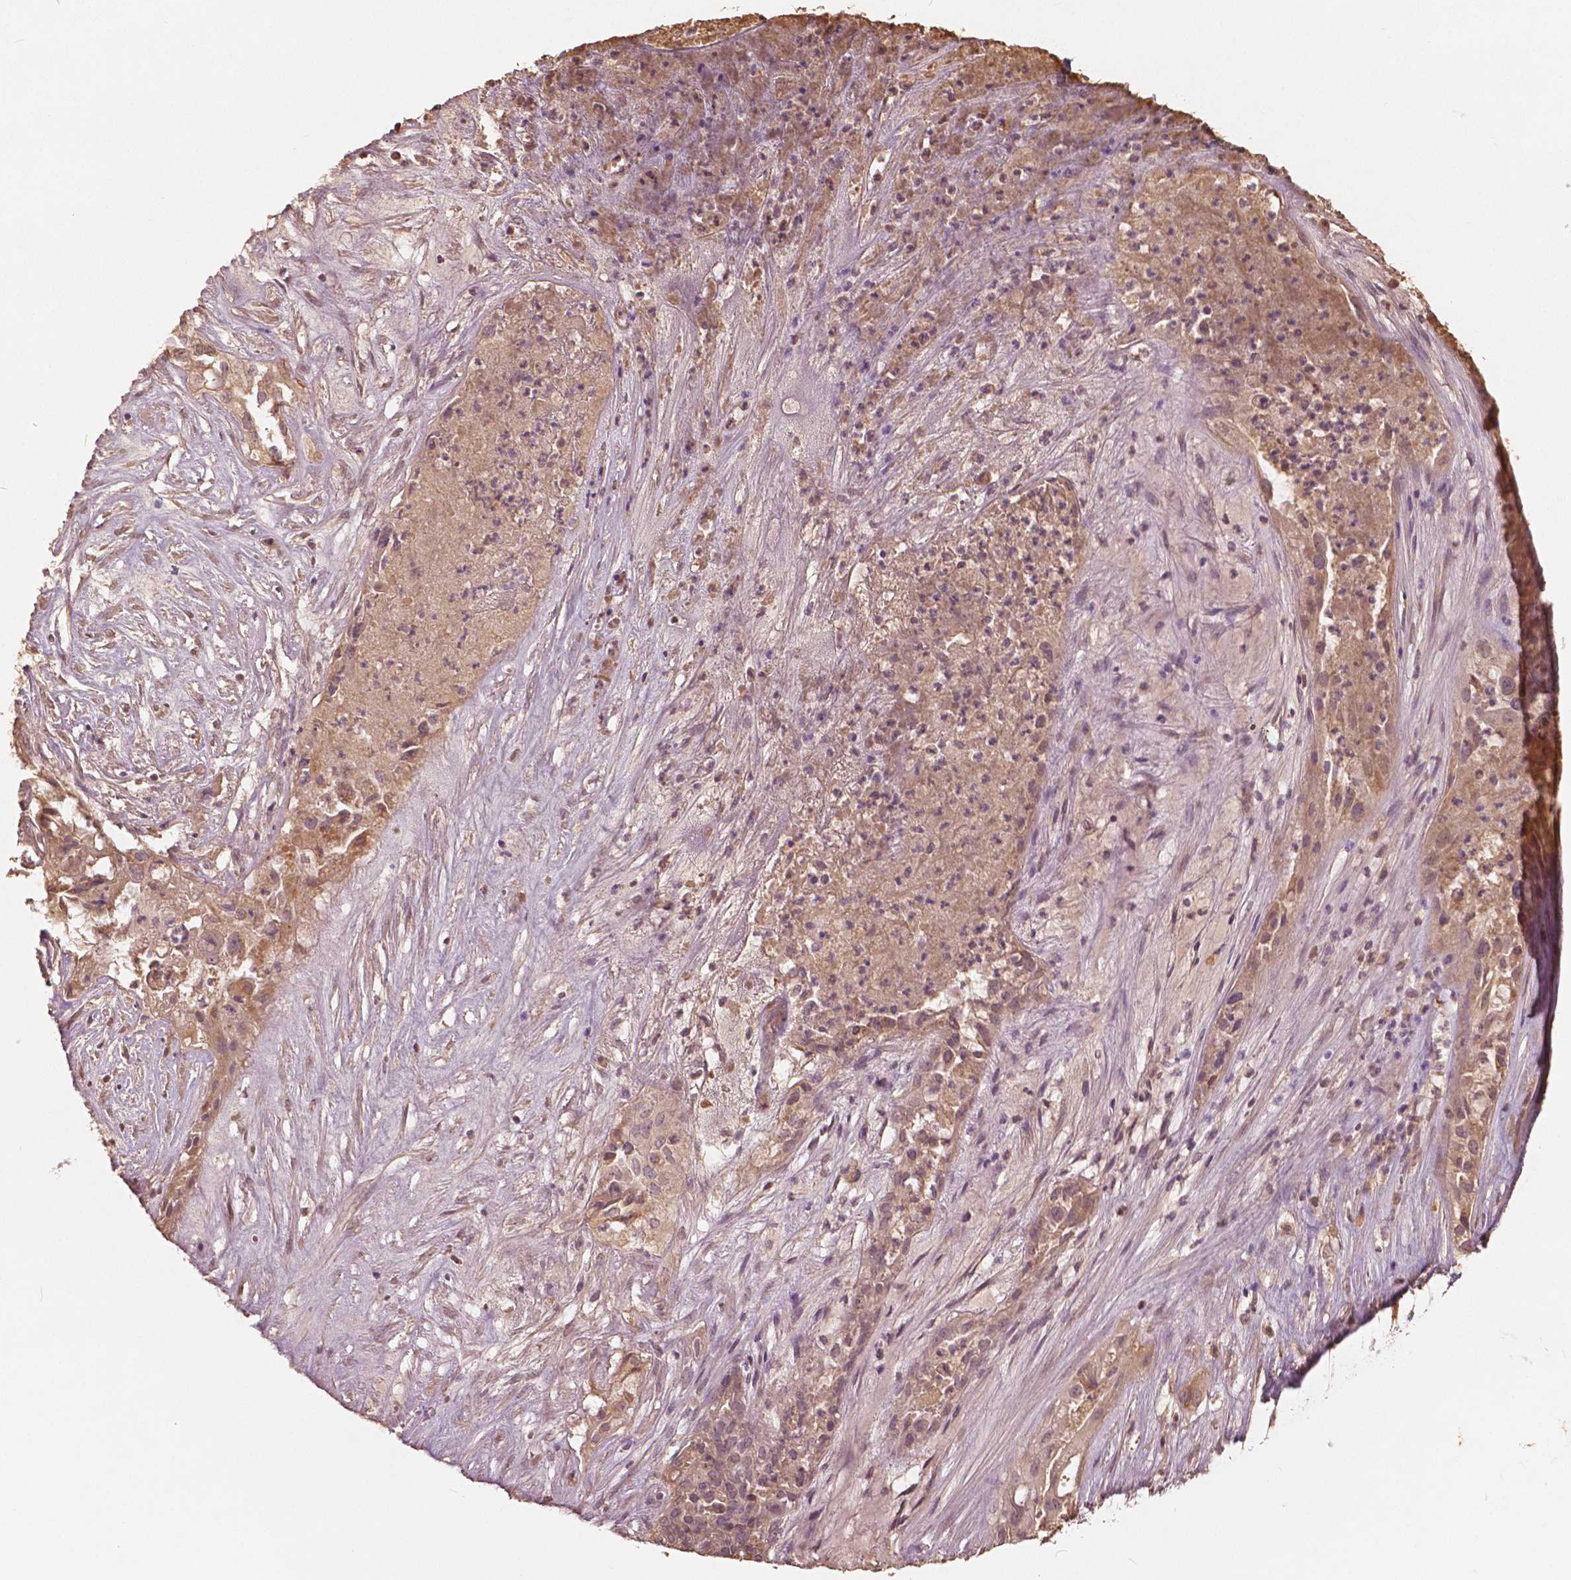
{"staining": {"intensity": "weak", "quantity": ">75%", "location": "cytoplasmic/membranous,nuclear"}, "tissue": "ovarian cancer", "cell_type": "Tumor cells", "image_type": "cancer", "snomed": [{"axis": "morphology", "description": "Carcinoma, endometroid"}, {"axis": "topography", "description": "Ovary"}], "caption": "Immunohistochemistry (IHC) of human ovarian endometroid carcinoma displays low levels of weak cytoplasmic/membranous and nuclear expression in approximately >75% of tumor cells.", "gene": "ANGPTL4", "patient": {"sex": "female", "age": 64}}